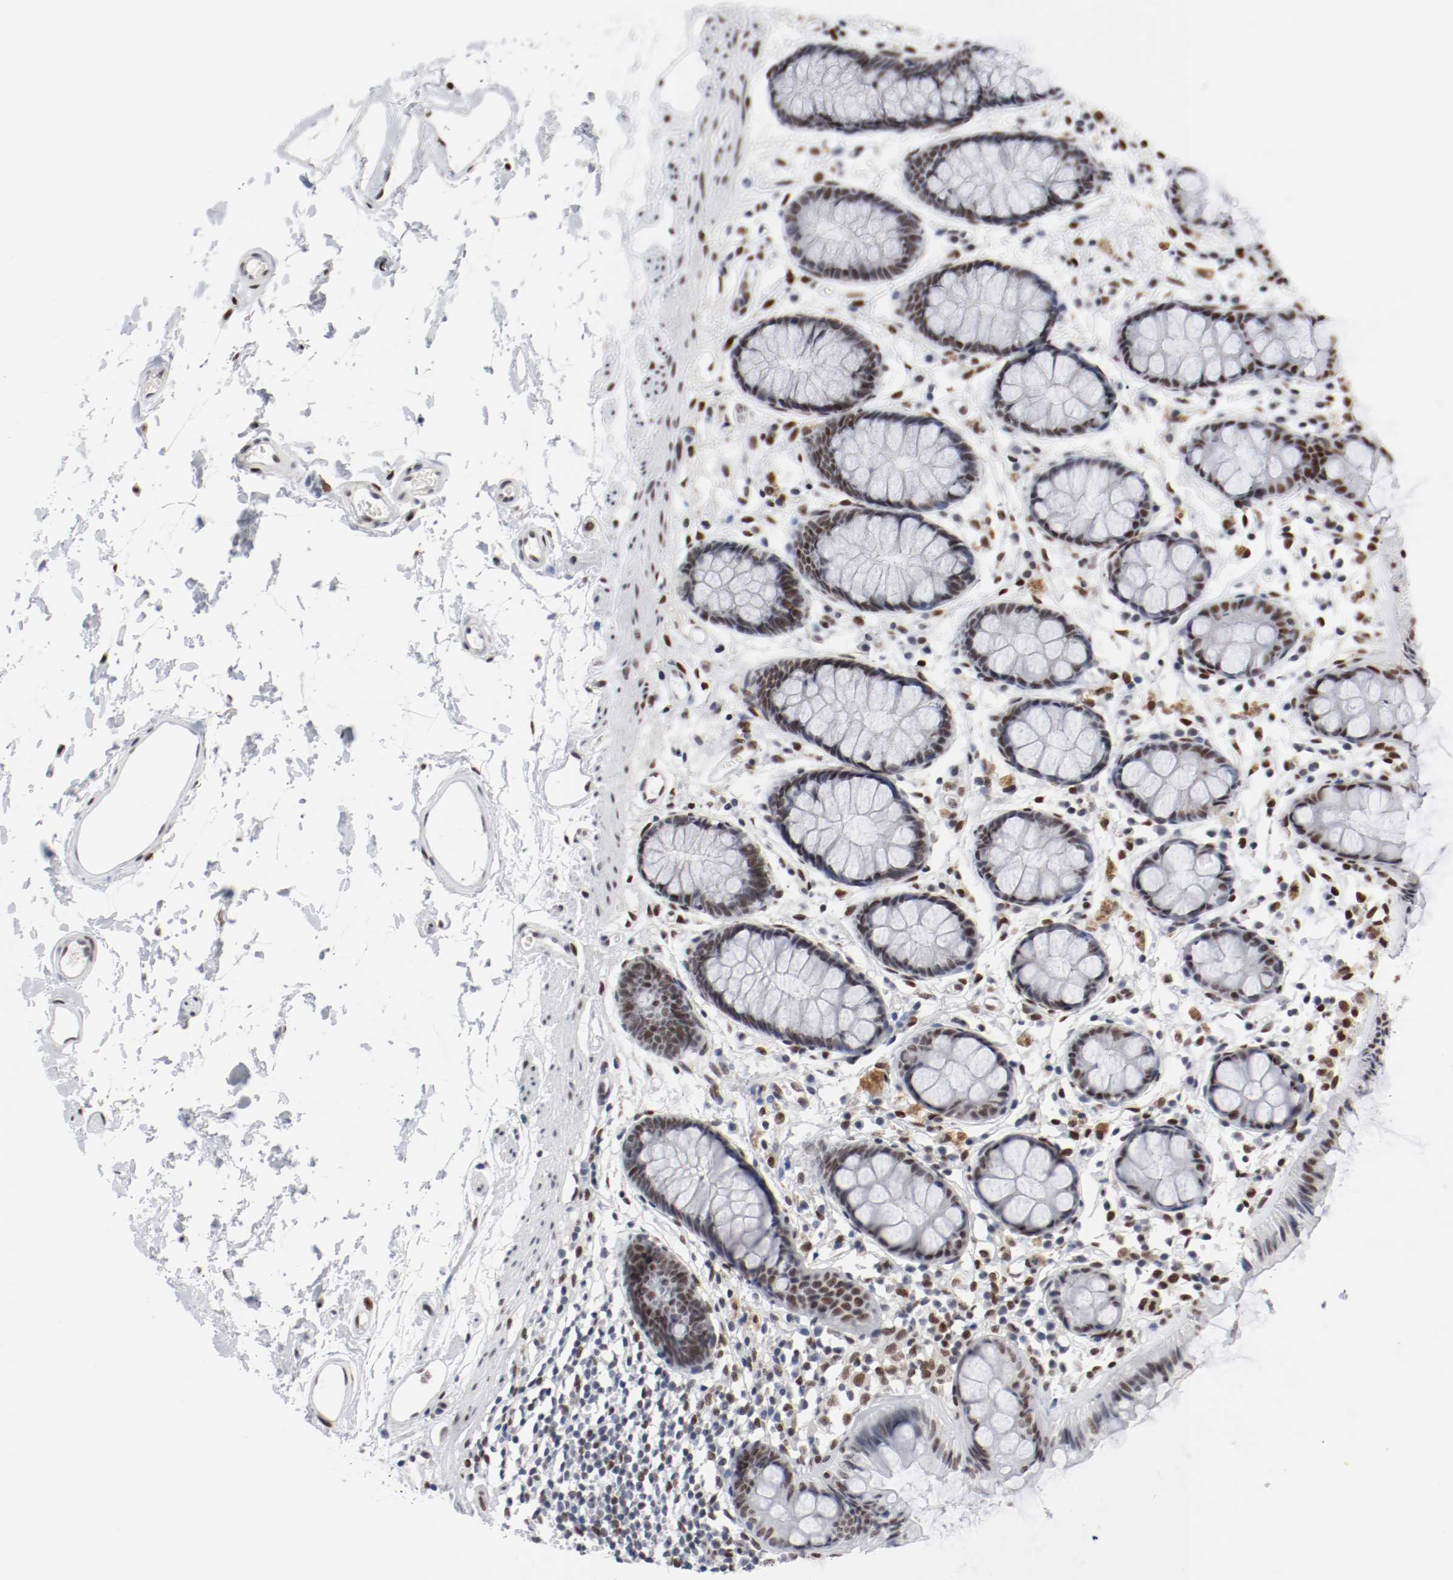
{"staining": {"intensity": "weak", "quantity": ">75%", "location": "nuclear"}, "tissue": "rectum", "cell_type": "Glandular cells", "image_type": "normal", "snomed": [{"axis": "morphology", "description": "Normal tissue, NOS"}, {"axis": "topography", "description": "Rectum"}], "caption": "This is a histology image of immunohistochemistry (IHC) staining of unremarkable rectum, which shows weak expression in the nuclear of glandular cells.", "gene": "ARNT", "patient": {"sex": "female", "age": 66}}